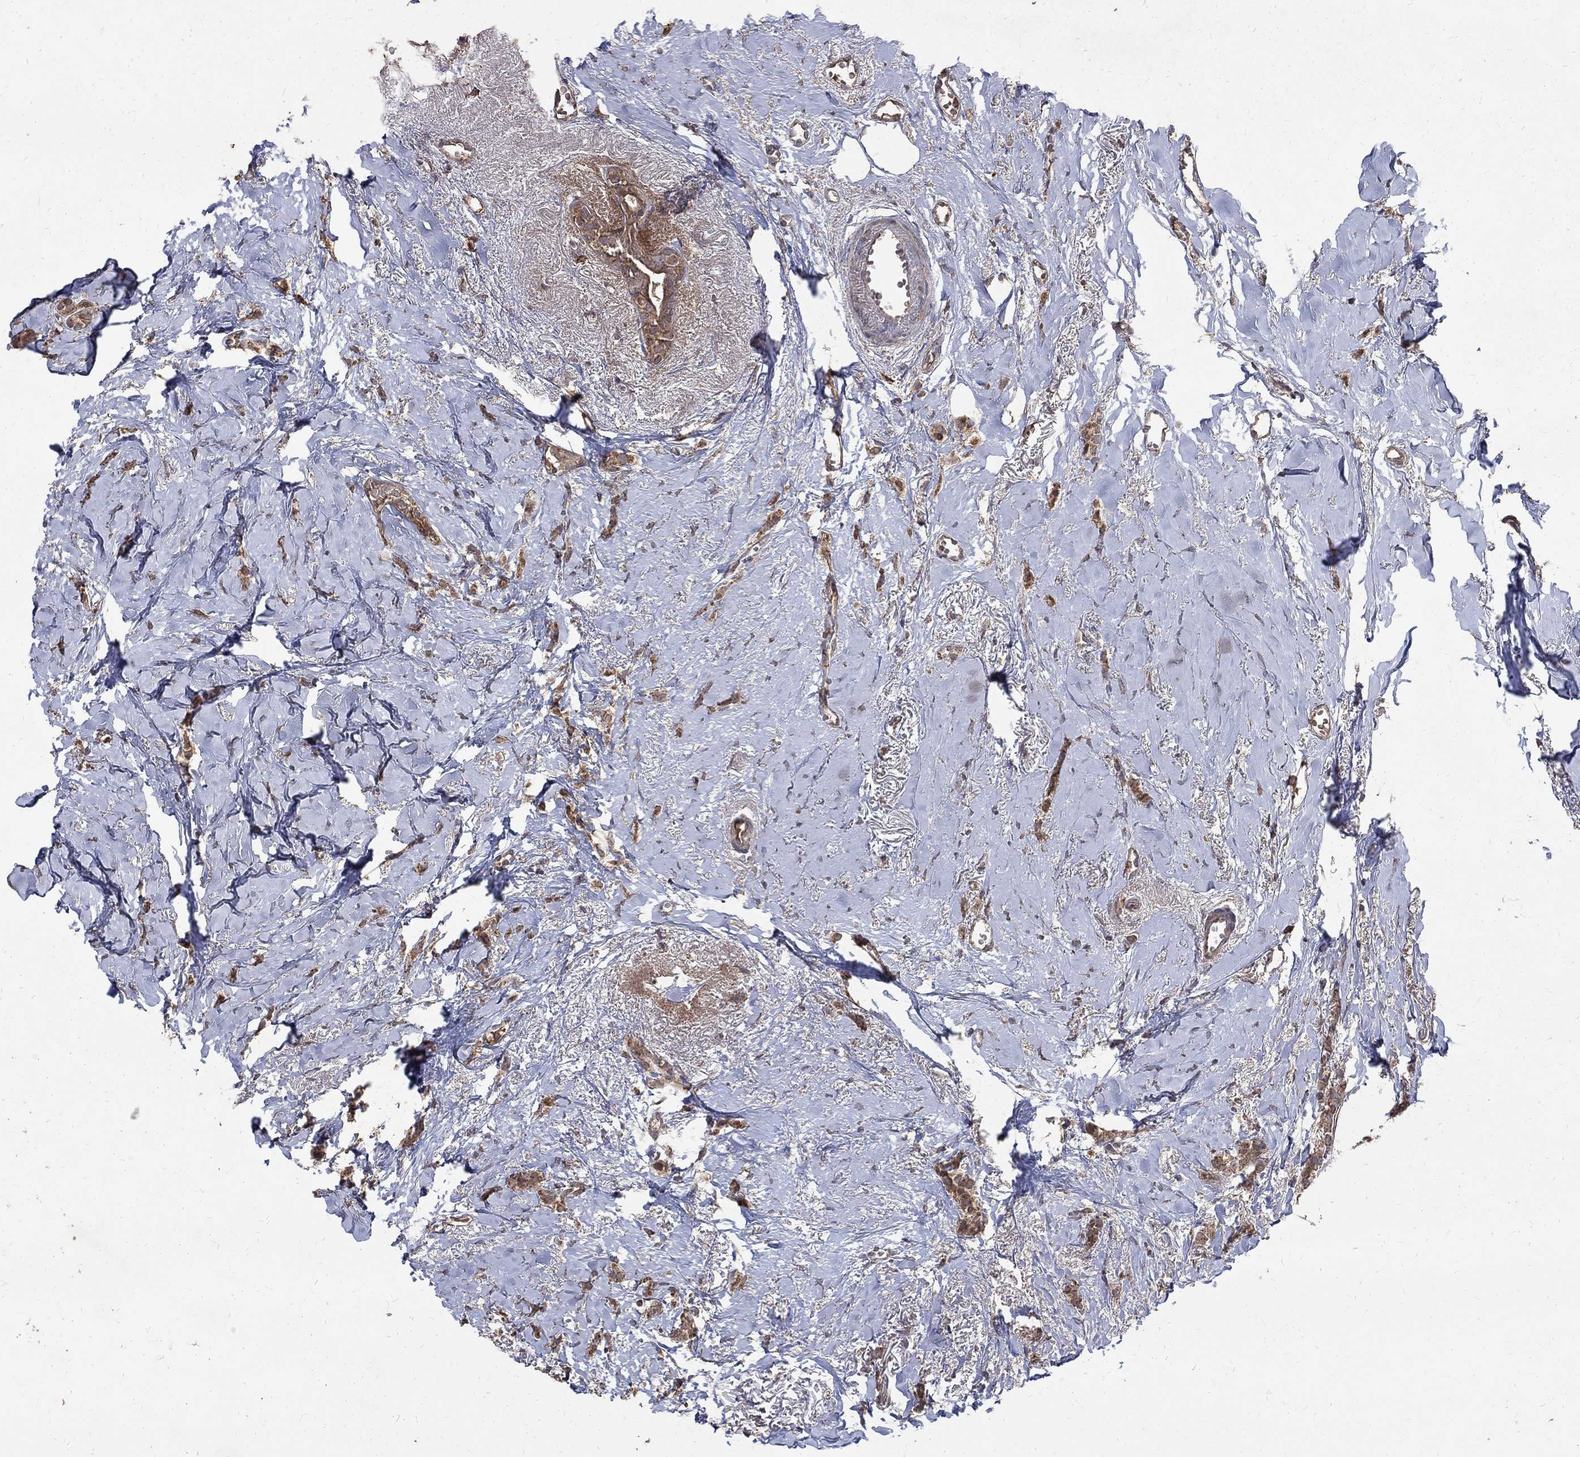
{"staining": {"intensity": "moderate", "quantity": ">75%", "location": "cytoplasmic/membranous"}, "tissue": "breast cancer", "cell_type": "Tumor cells", "image_type": "cancer", "snomed": [{"axis": "morphology", "description": "Duct carcinoma"}, {"axis": "topography", "description": "Breast"}], "caption": "This is an image of immunohistochemistry staining of breast cancer (intraductal carcinoma), which shows moderate expression in the cytoplasmic/membranous of tumor cells.", "gene": "C17orf75", "patient": {"sex": "female", "age": 85}}